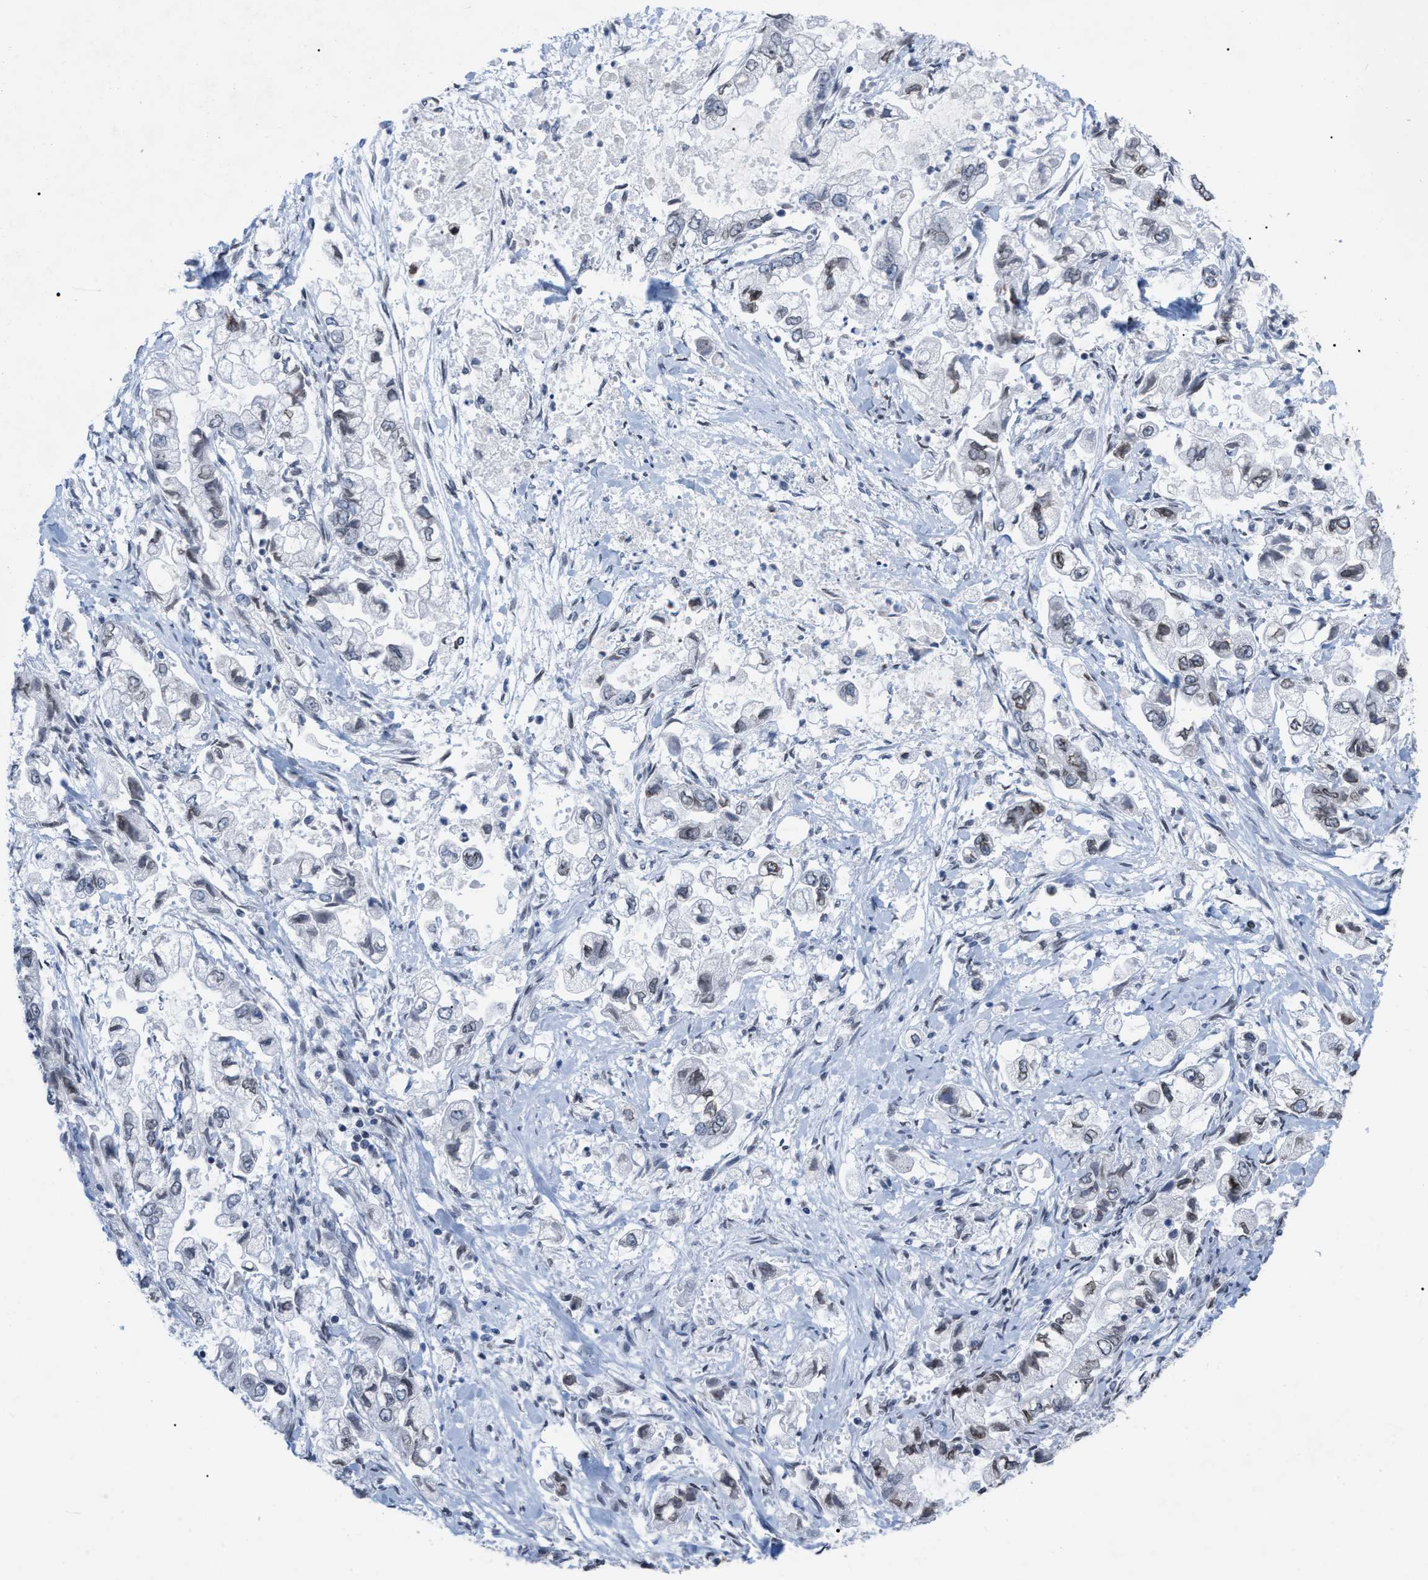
{"staining": {"intensity": "weak", "quantity": "<25%", "location": "cytoplasmic/membranous,nuclear"}, "tissue": "stomach cancer", "cell_type": "Tumor cells", "image_type": "cancer", "snomed": [{"axis": "morphology", "description": "Normal tissue, NOS"}, {"axis": "morphology", "description": "Adenocarcinoma, NOS"}, {"axis": "topography", "description": "Stomach"}], "caption": "Immunohistochemical staining of adenocarcinoma (stomach) exhibits no significant positivity in tumor cells. (DAB (3,3'-diaminobenzidine) IHC, high magnification).", "gene": "TPR", "patient": {"sex": "male", "age": 62}}